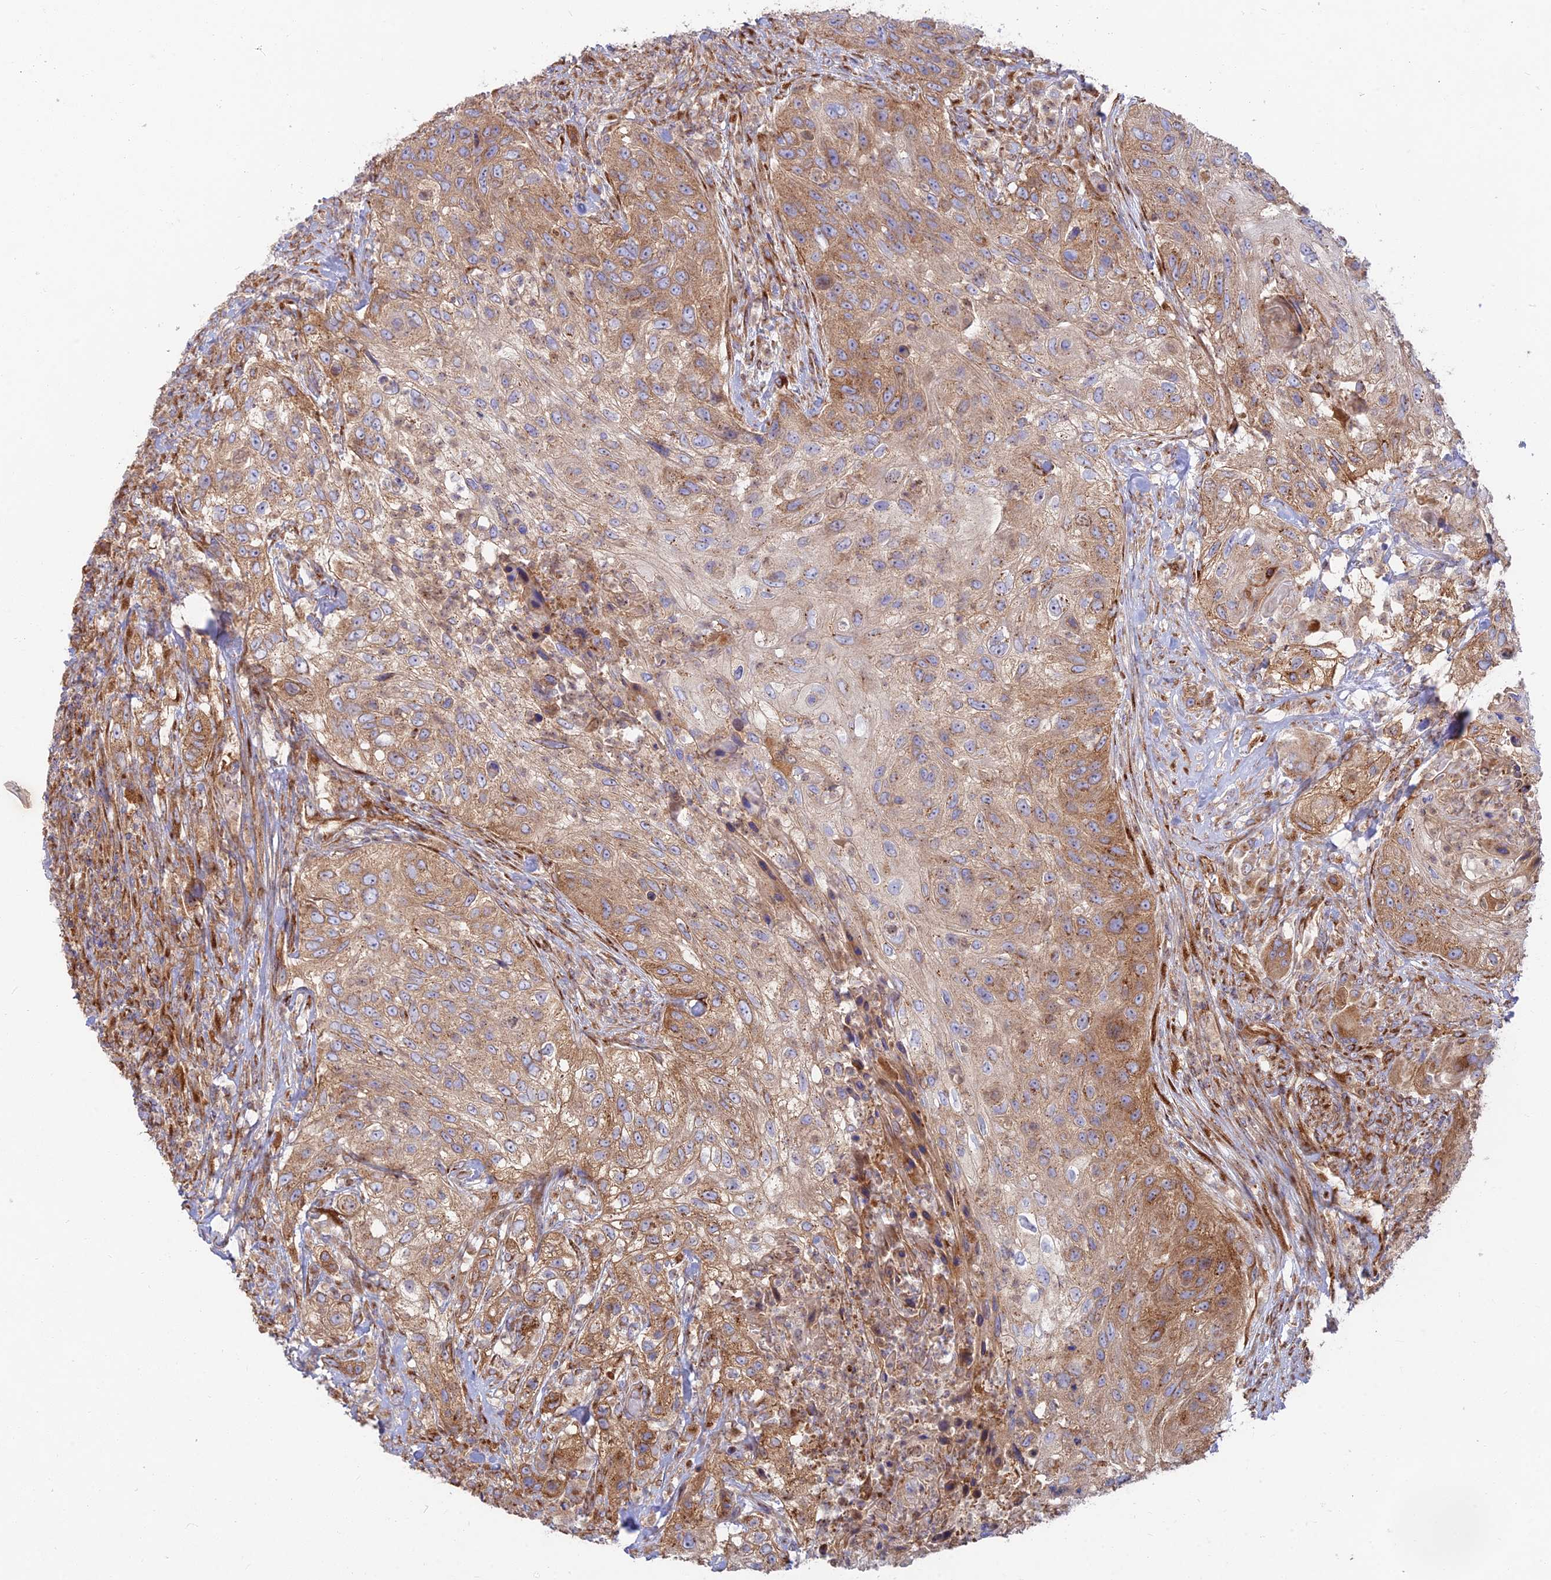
{"staining": {"intensity": "moderate", "quantity": ">75%", "location": "cytoplasmic/membranous"}, "tissue": "urothelial cancer", "cell_type": "Tumor cells", "image_type": "cancer", "snomed": [{"axis": "morphology", "description": "Urothelial carcinoma, High grade"}, {"axis": "topography", "description": "Urinary bladder"}], "caption": "Protein staining of urothelial cancer tissue displays moderate cytoplasmic/membranous staining in approximately >75% of tumor cells. (IHC, brightfield microscopy, high magnification).", "gene": "GOLGA3", "patient": {"sex": "female", "age": 60}}